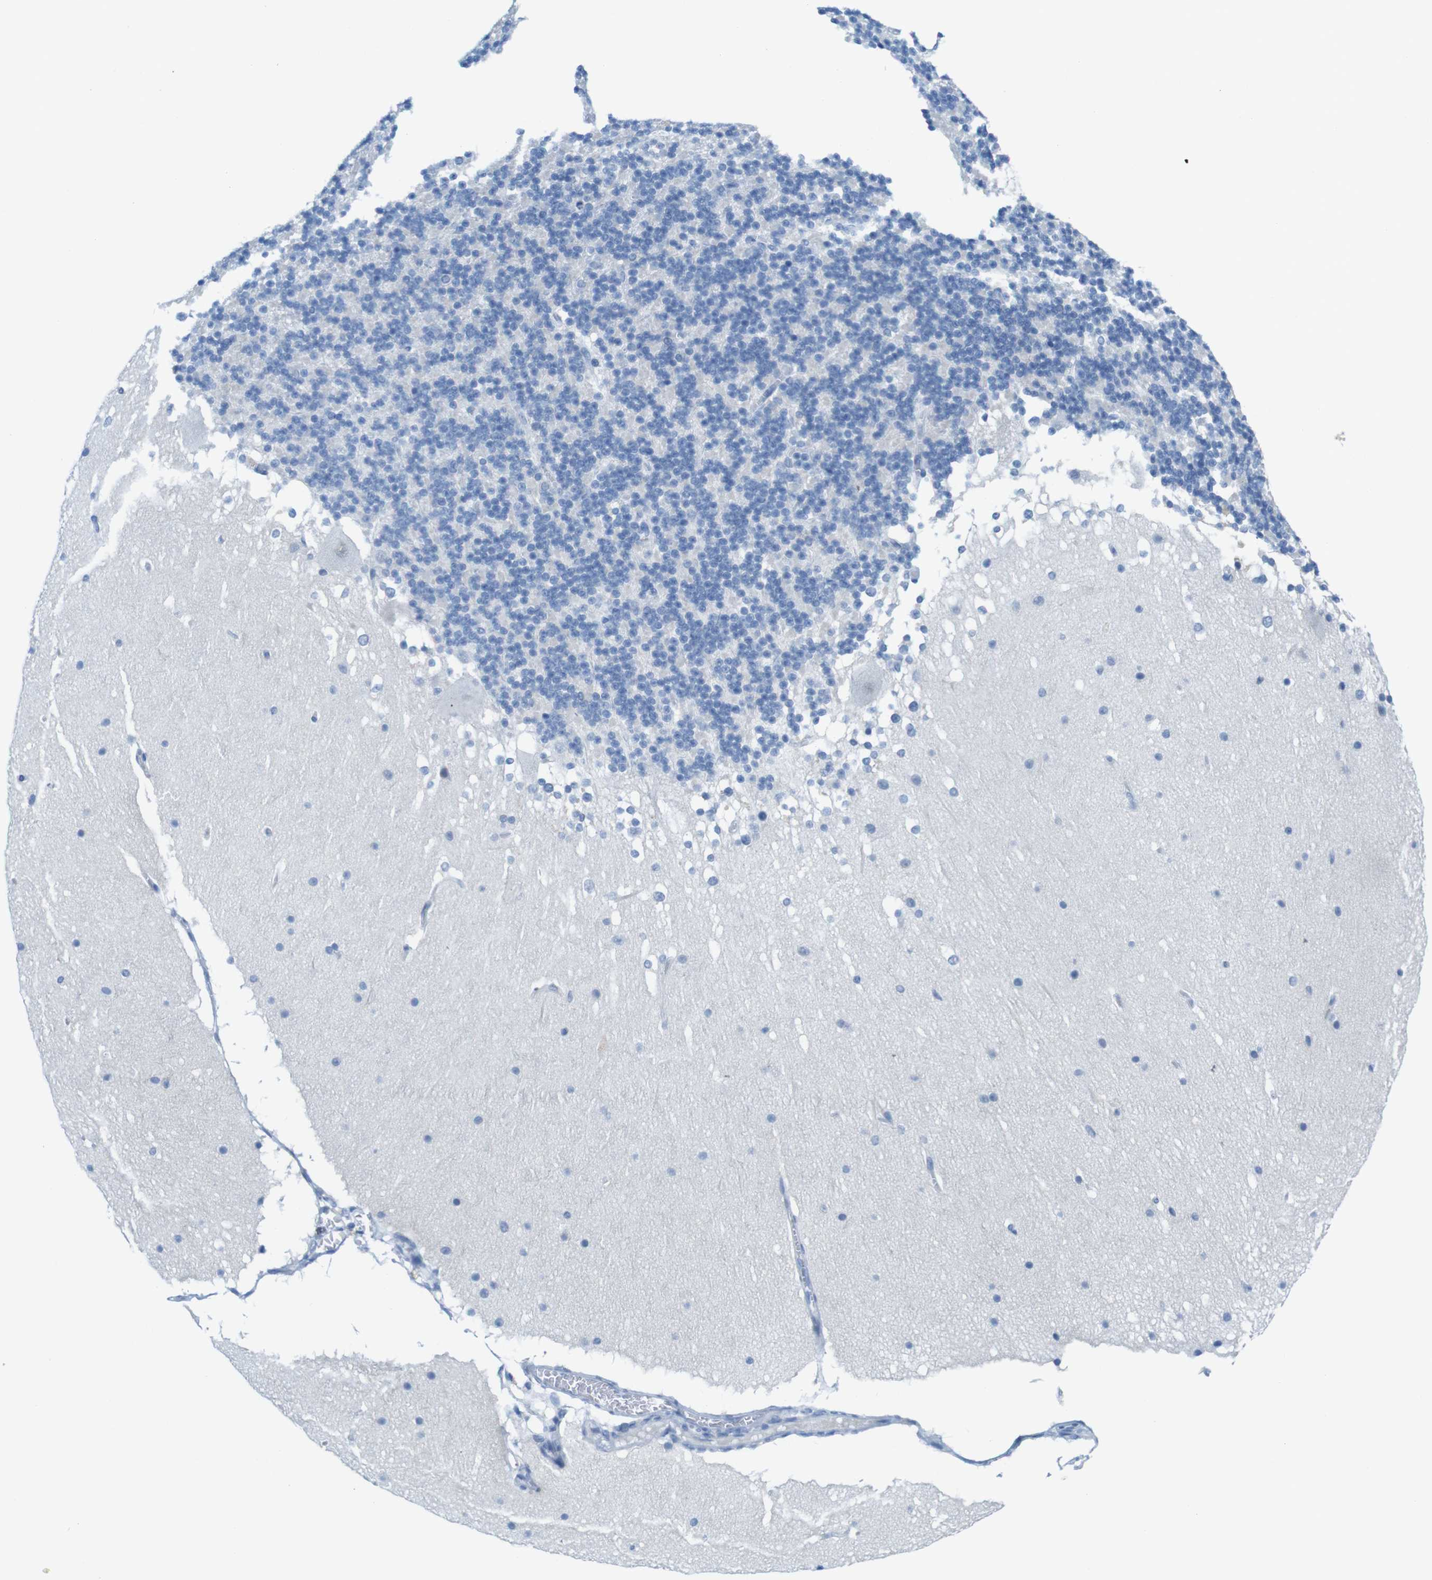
{"staining": {"intensity": "negative", "quantity": "none", "location": "none"}, "tissue": "cerebellum", "cell_type": "Cells in granular layer", "image_type": "normal", "snomed": [{"axis": "morphology", "description": "Normal tissue, NOS"}, {"axis": "topography", "description": "Cerebellum"}], "caption": "DAB immunohistochemical staining of benign cerebellum displays no significant expression in cells in granular layer.", "gene": "OPN1SW", "patient": {"sex": "female", "age": 19}}